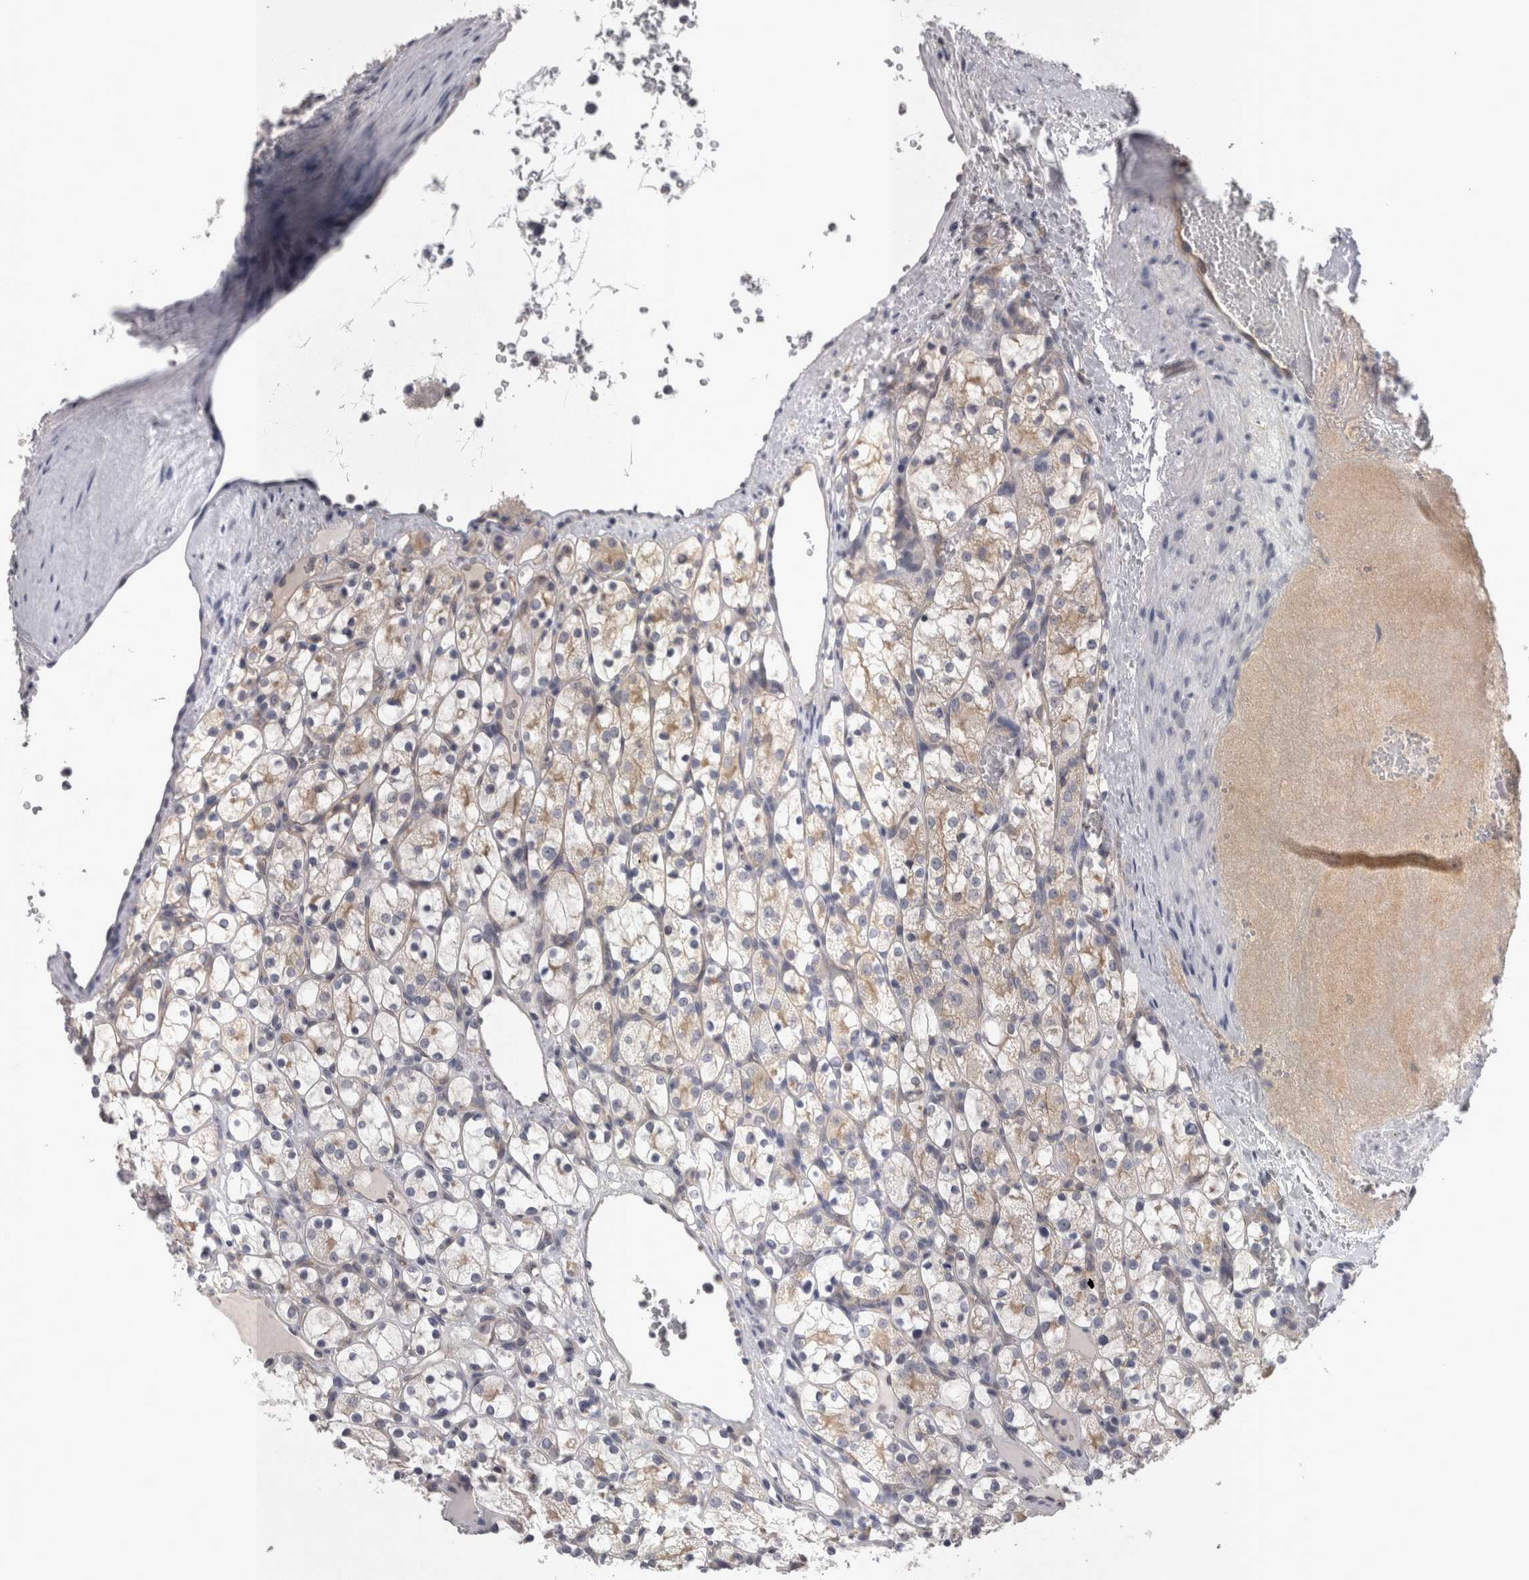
{"staining": {"intensity": "weak", "quantity": "<25%", "location": "cytoplasmic/membranous"}, "tissue": "renal cancer", "cell_type": "Tumor cells", "image_type": "cancer", "snomed": [{"axis": "morphology", "description": "Adenocarcinoma, NOS"}, {"axis": "topography", "description": "Kidney"}], "caption": "Protein analysis of renal cancer exhibits no significant positivity in tumor cells.", "gene": "LYZL6", "patient": {"sex": "female", "age": 69}}